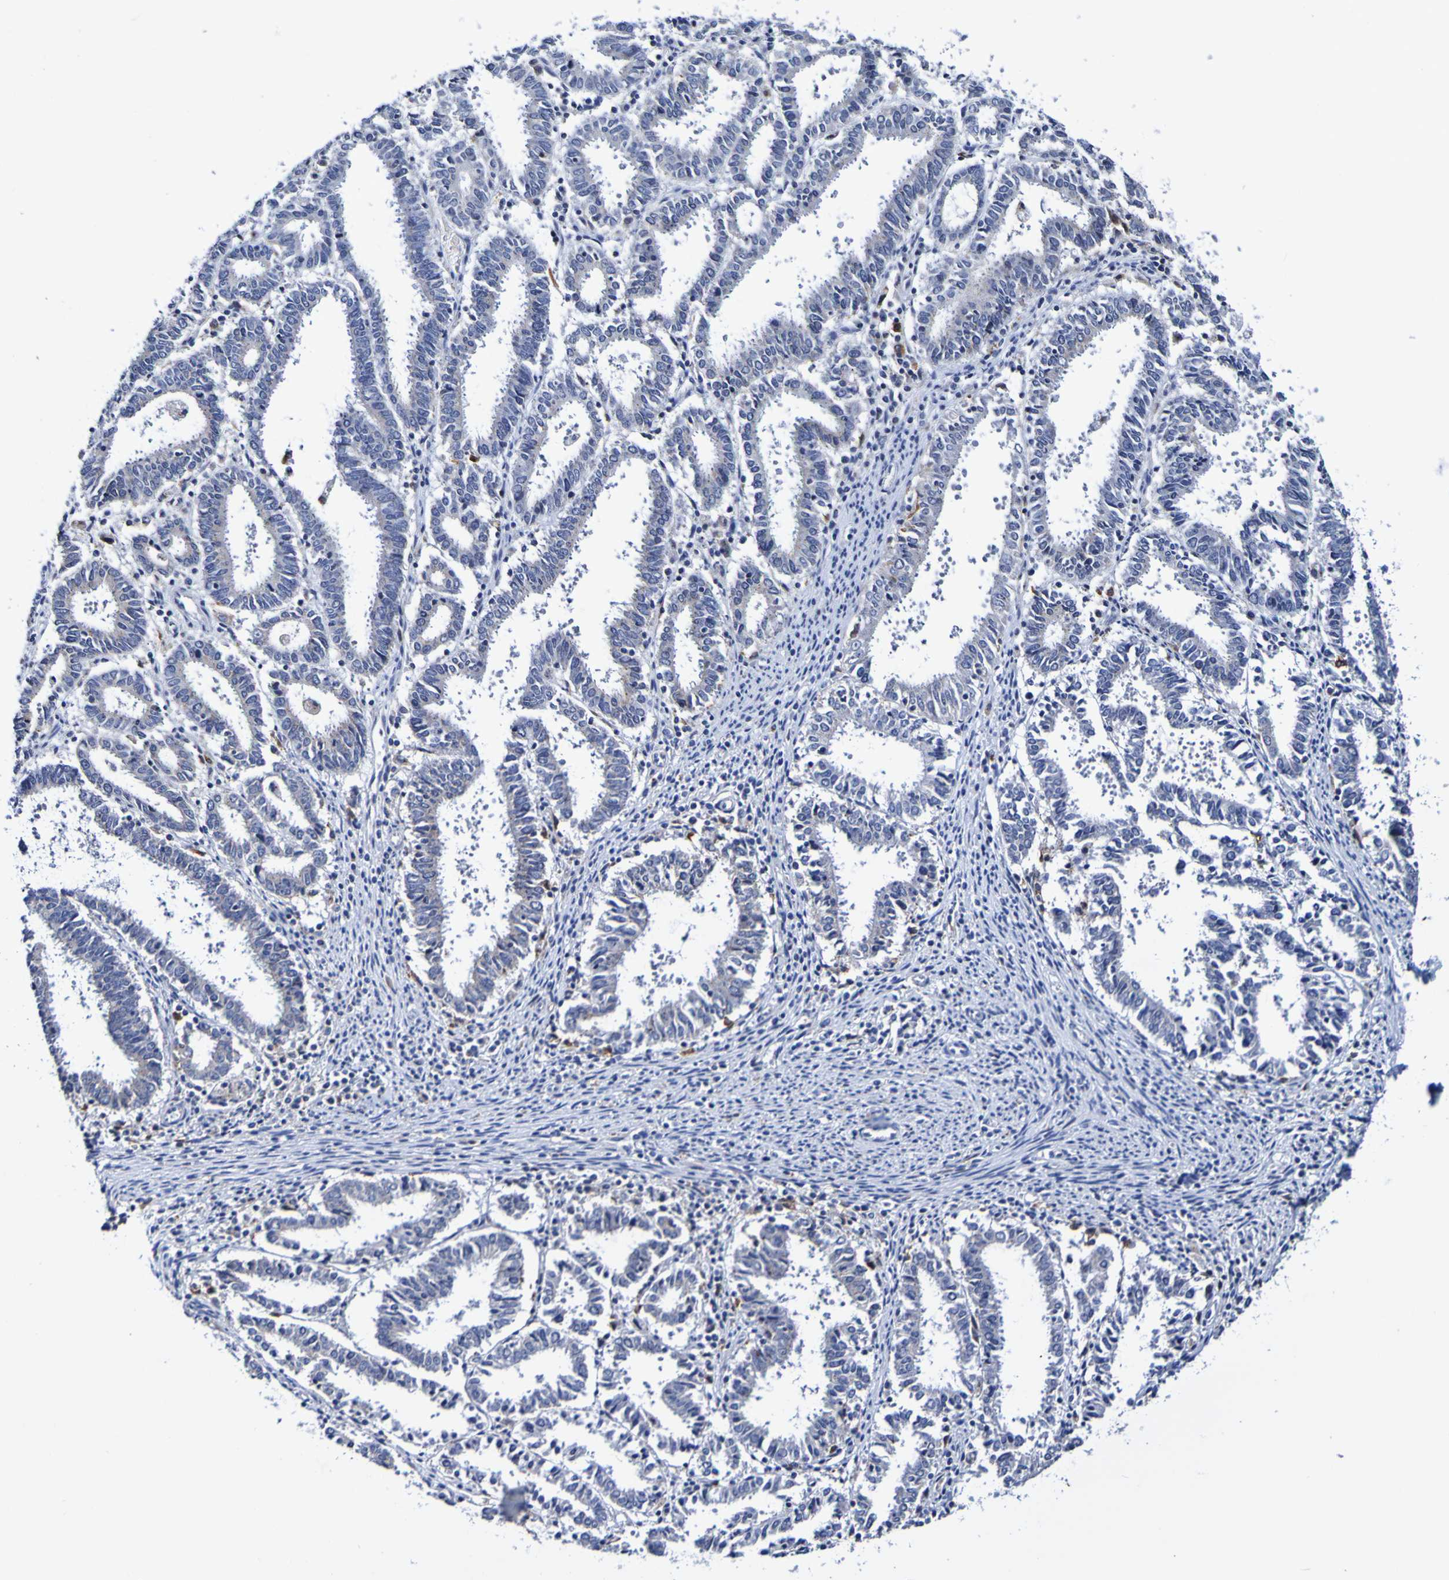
{"staining": {"intensity": "negative", "quantity": "none", "location": "none"}, "tissue": "endometrial cancer", "cell_type": "Tumor cells", "image_type": "cancer", "snomed": [{"axis": "morphology", "description": "Adenocarcinoma, NOS"}, {"axis": "topography", "description": "Uterus"}], "caption": "IHC micrograph of neoplastic tissue: human endometrial cancer (adenocarcinoma) stained with DAB (3,3'-diaminobenzidine) shows no significant protein staining in tumor cells.", "gene": "SEZ6", "patient": {"sex": "female", "age": 83}}